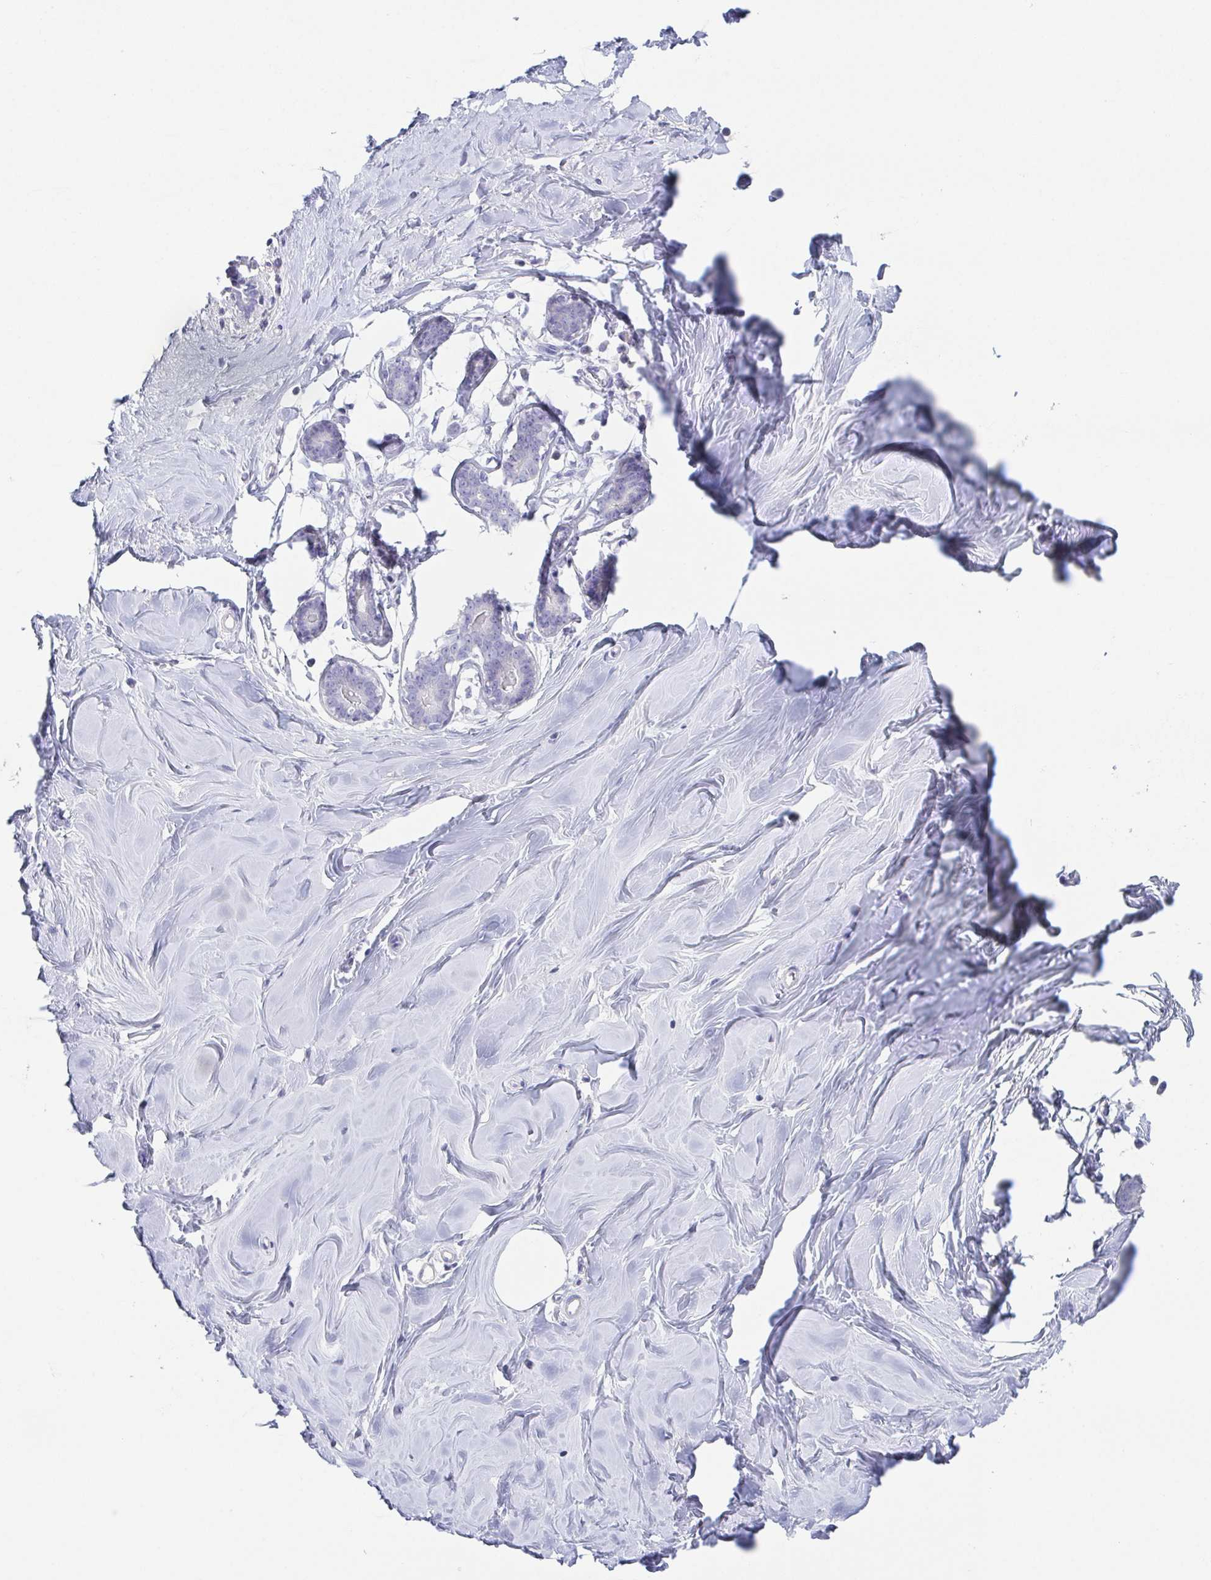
{"staining": {"intensity": "negative", "quantity": "none", "location": "none"}, "tissue": "breast", "cell_type": "Adipocytes", "image_type": "normal", "snomed": [{"axis": "morphology", "description": "Normal tissue, NOS"}, {"axis": "topography", "description": "Breast"}], "caption": "Immunohistochemistry image of normal human breast stained for a protein (brown), which demonstrates no positivity in adipocytes. Nuclei are stained in blue.", "gene": "HAPLN2", "patient": {"sex": "female", "age": 27}}